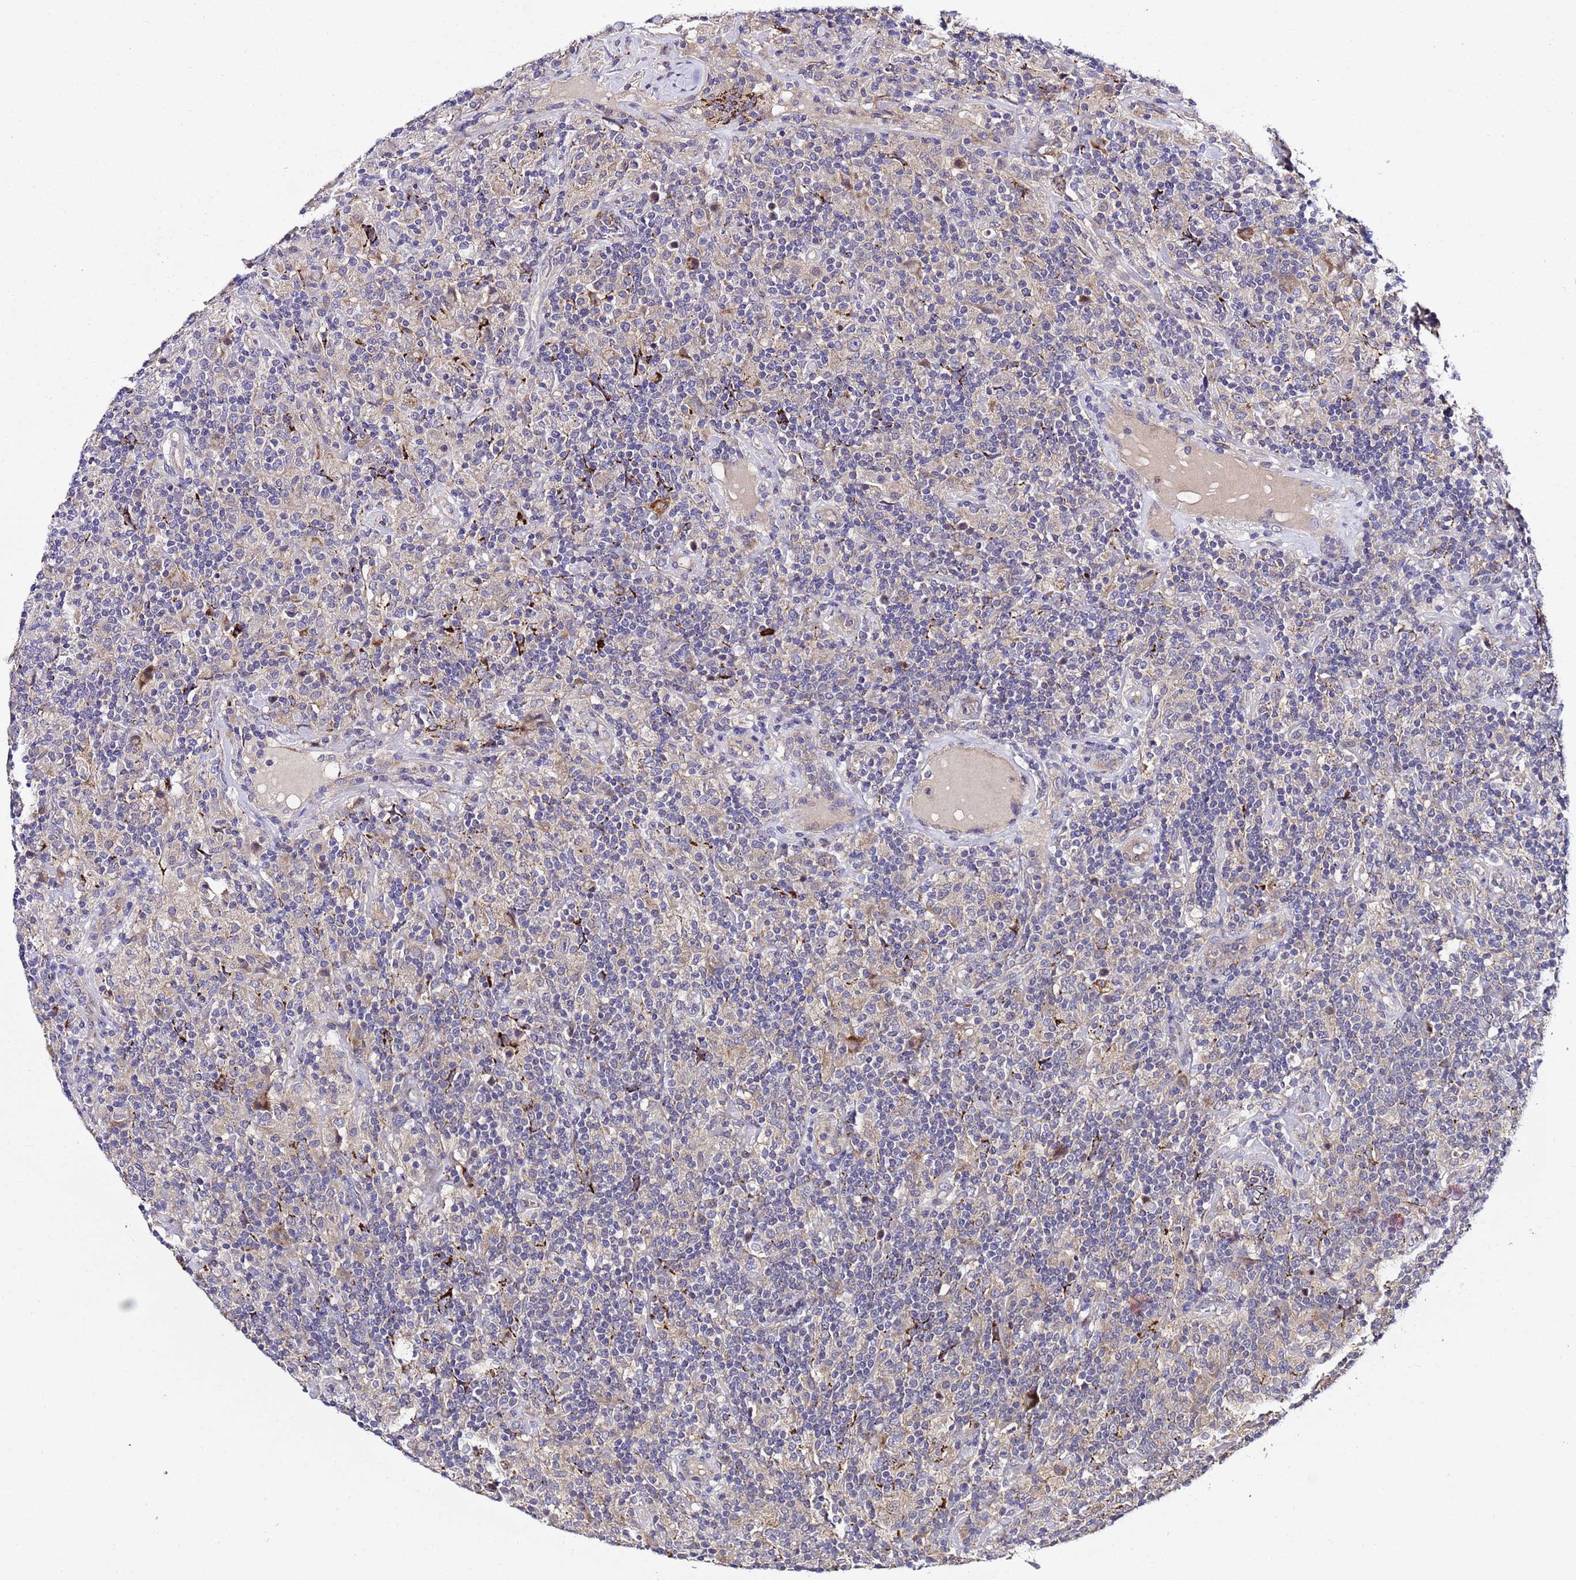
{"staining": {"intensity": "negative", "quantity": "none", "location": "none"}, "tissue": "lymphoma", "cell_type": "Tumor cells", "image_type": "cancer", "snomed": [{"axis": "morphology", "description": "Hodgkin's disease, NOS"}, {"axis": "topography", "description": "Lymph node"}], "caption": "Lymphoma was stained to show a protein in brown. There is no significant expression in tumor cells. Brightfield microscopy of immunohistochemistry stained with DAB (brown) and hematoxylin (blue), captured at high magnification.", "gene": "PLXDC2", "patient": {"sex": "male", "age": 70}}